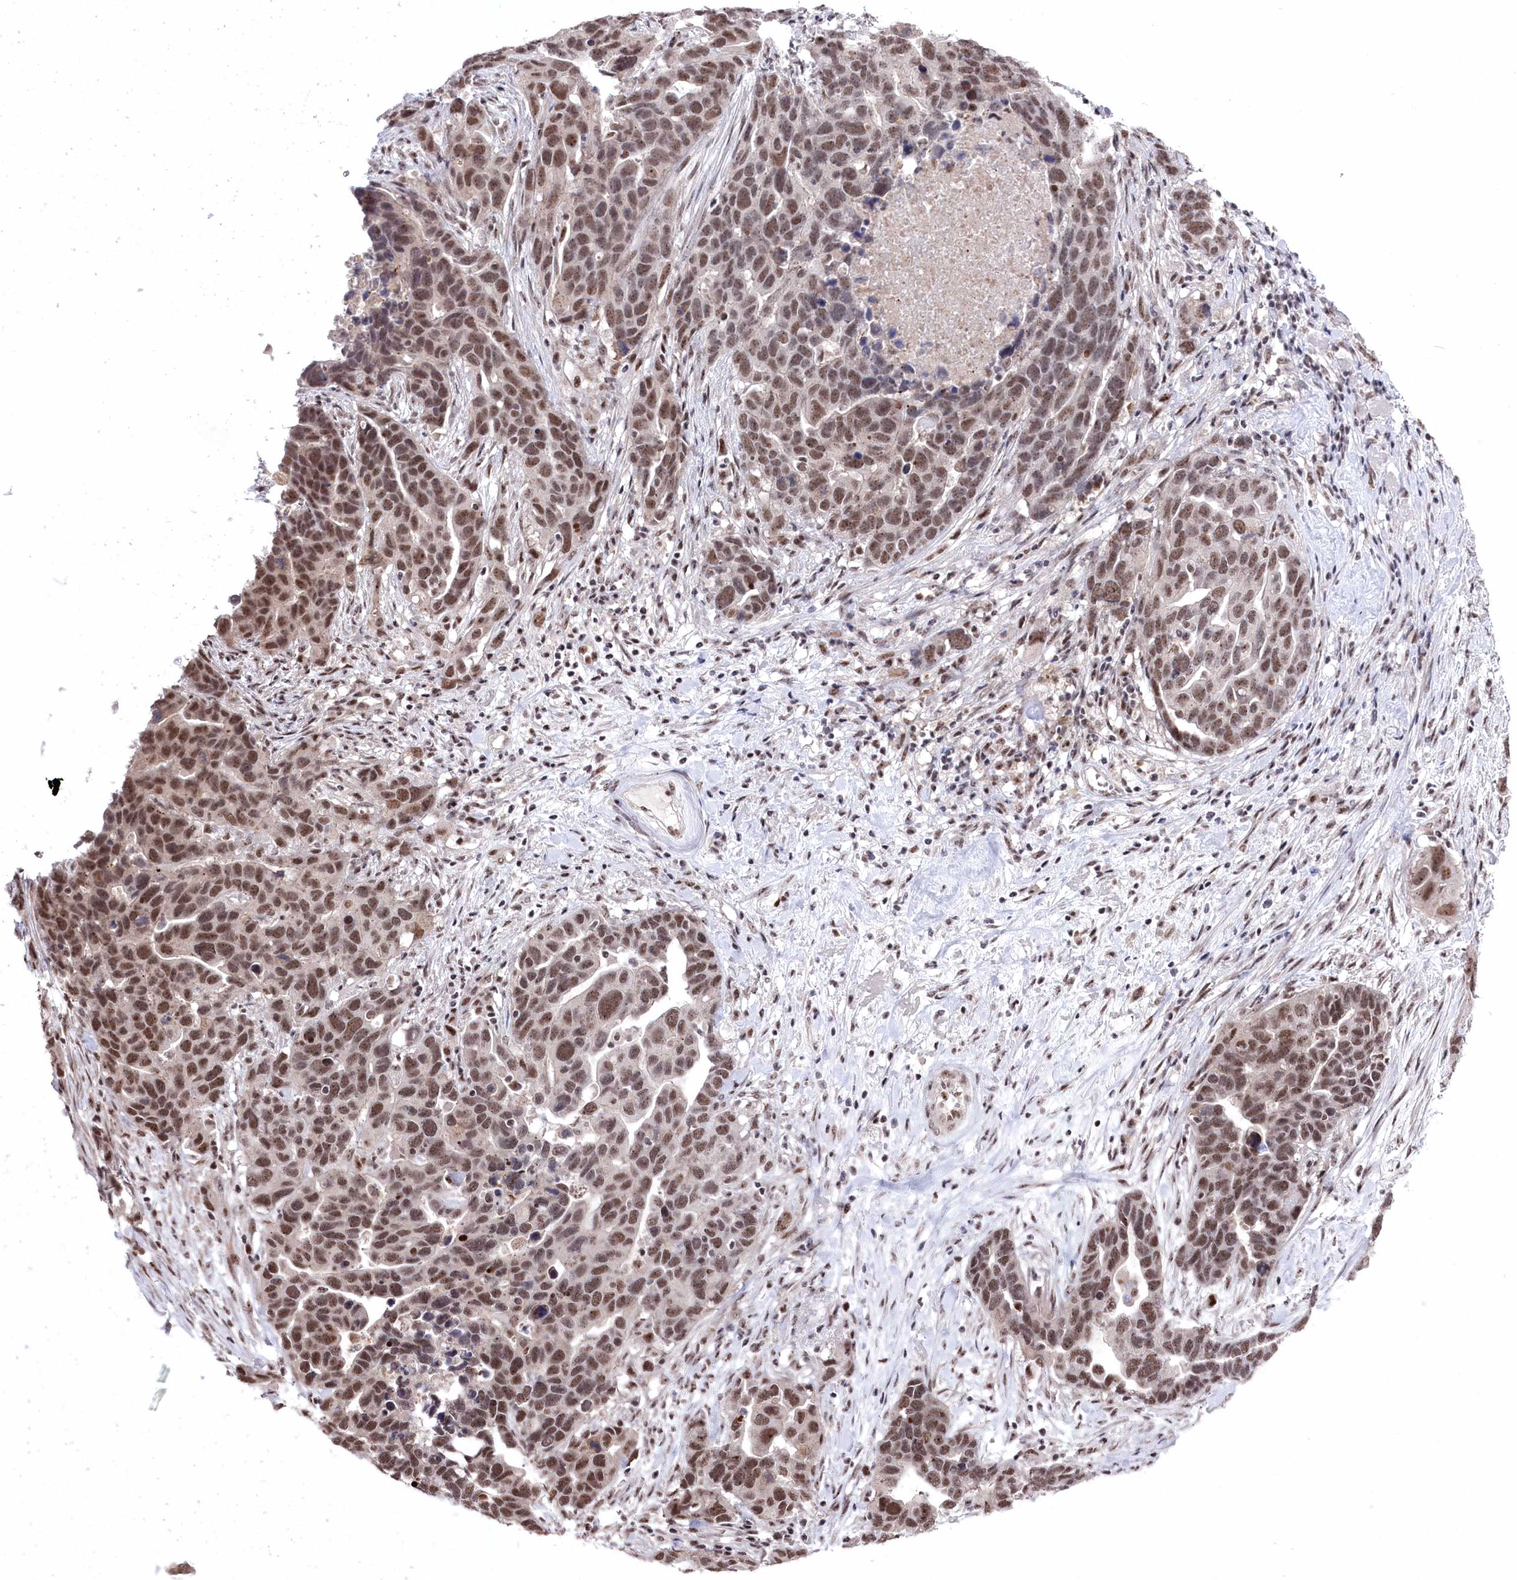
{"staining": {"intensity": "moderate", "quantity": ">75%", "location": "nuclear"}, "tissue": "ovarian cancer", "cell_type": "Tumor cells", "image_type": "cancer", "snomed": [{"axis": "morphology", "description": "Cystadenocarcinoma, serous, NOS"}, {"axis": "topography", "description": "Ovary"}], "caption": "Ovarian serous cystadenocarcinoma stained for a protein displays moderate nuclear positivity in tumor cells.", "gene": "POLR2H", "patient": {"sex": "female", "age": 54}}